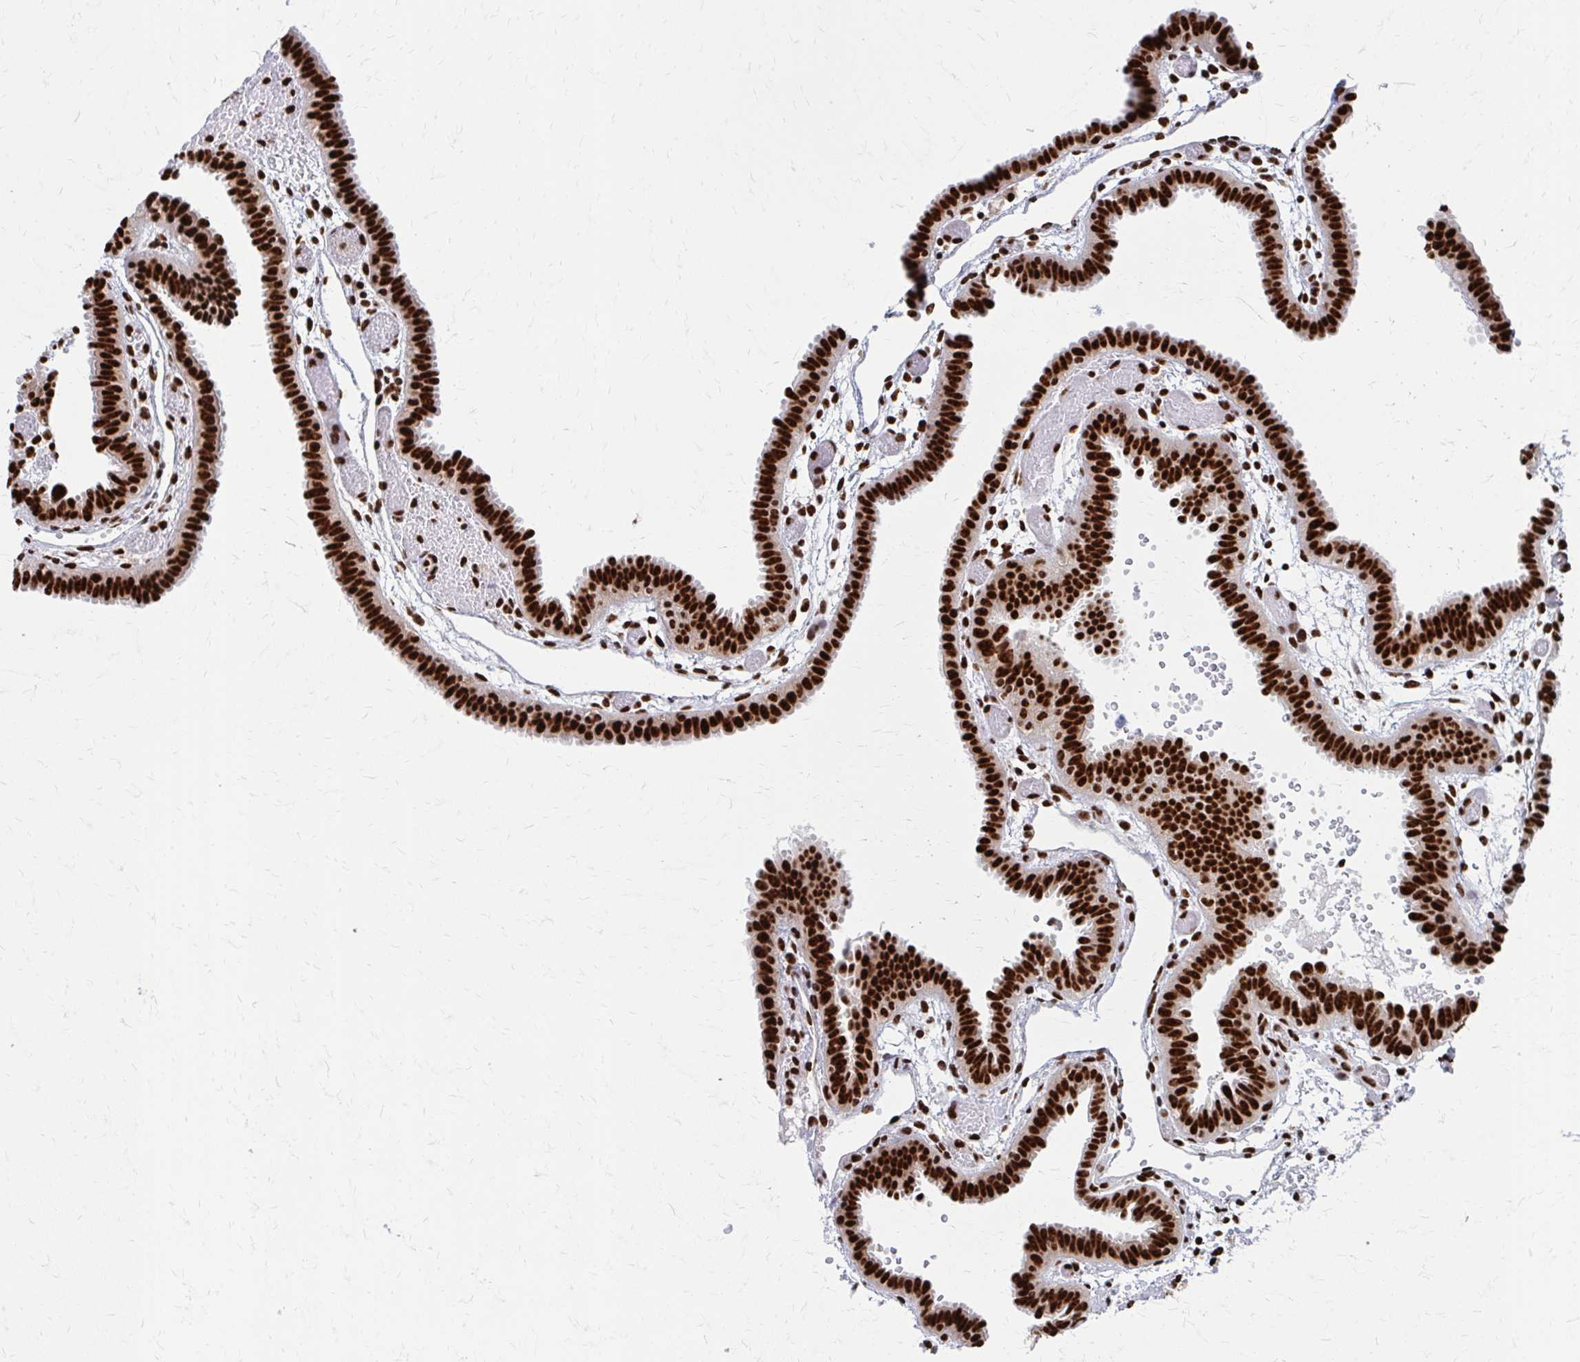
{"staining": {"intensity": "strong", "quantity": ">75%", "location": "nuclear"}, "tissue": "fallopian tube", "cell_type": "Glandular cells", "image_type": "normal", "snomed": [{"axis": "morphology", "description": "Normal tissue, NOS"}, {"axis": "topography", "description": "Fallopian tube"}], "caption": "Fallopian tube was stained to show a protein in brown. There is high levels of strong nuclear positivity in about >75% of glandular cells. The protein of interest is stained brown, and the nuclei are stained in blue (DAB (3,3'-diaminobenzidine) IHC with brightfield microscopy, high magnification).", "gene": "CNKSR3", "patient": {"sex": "female", "age": 37}}